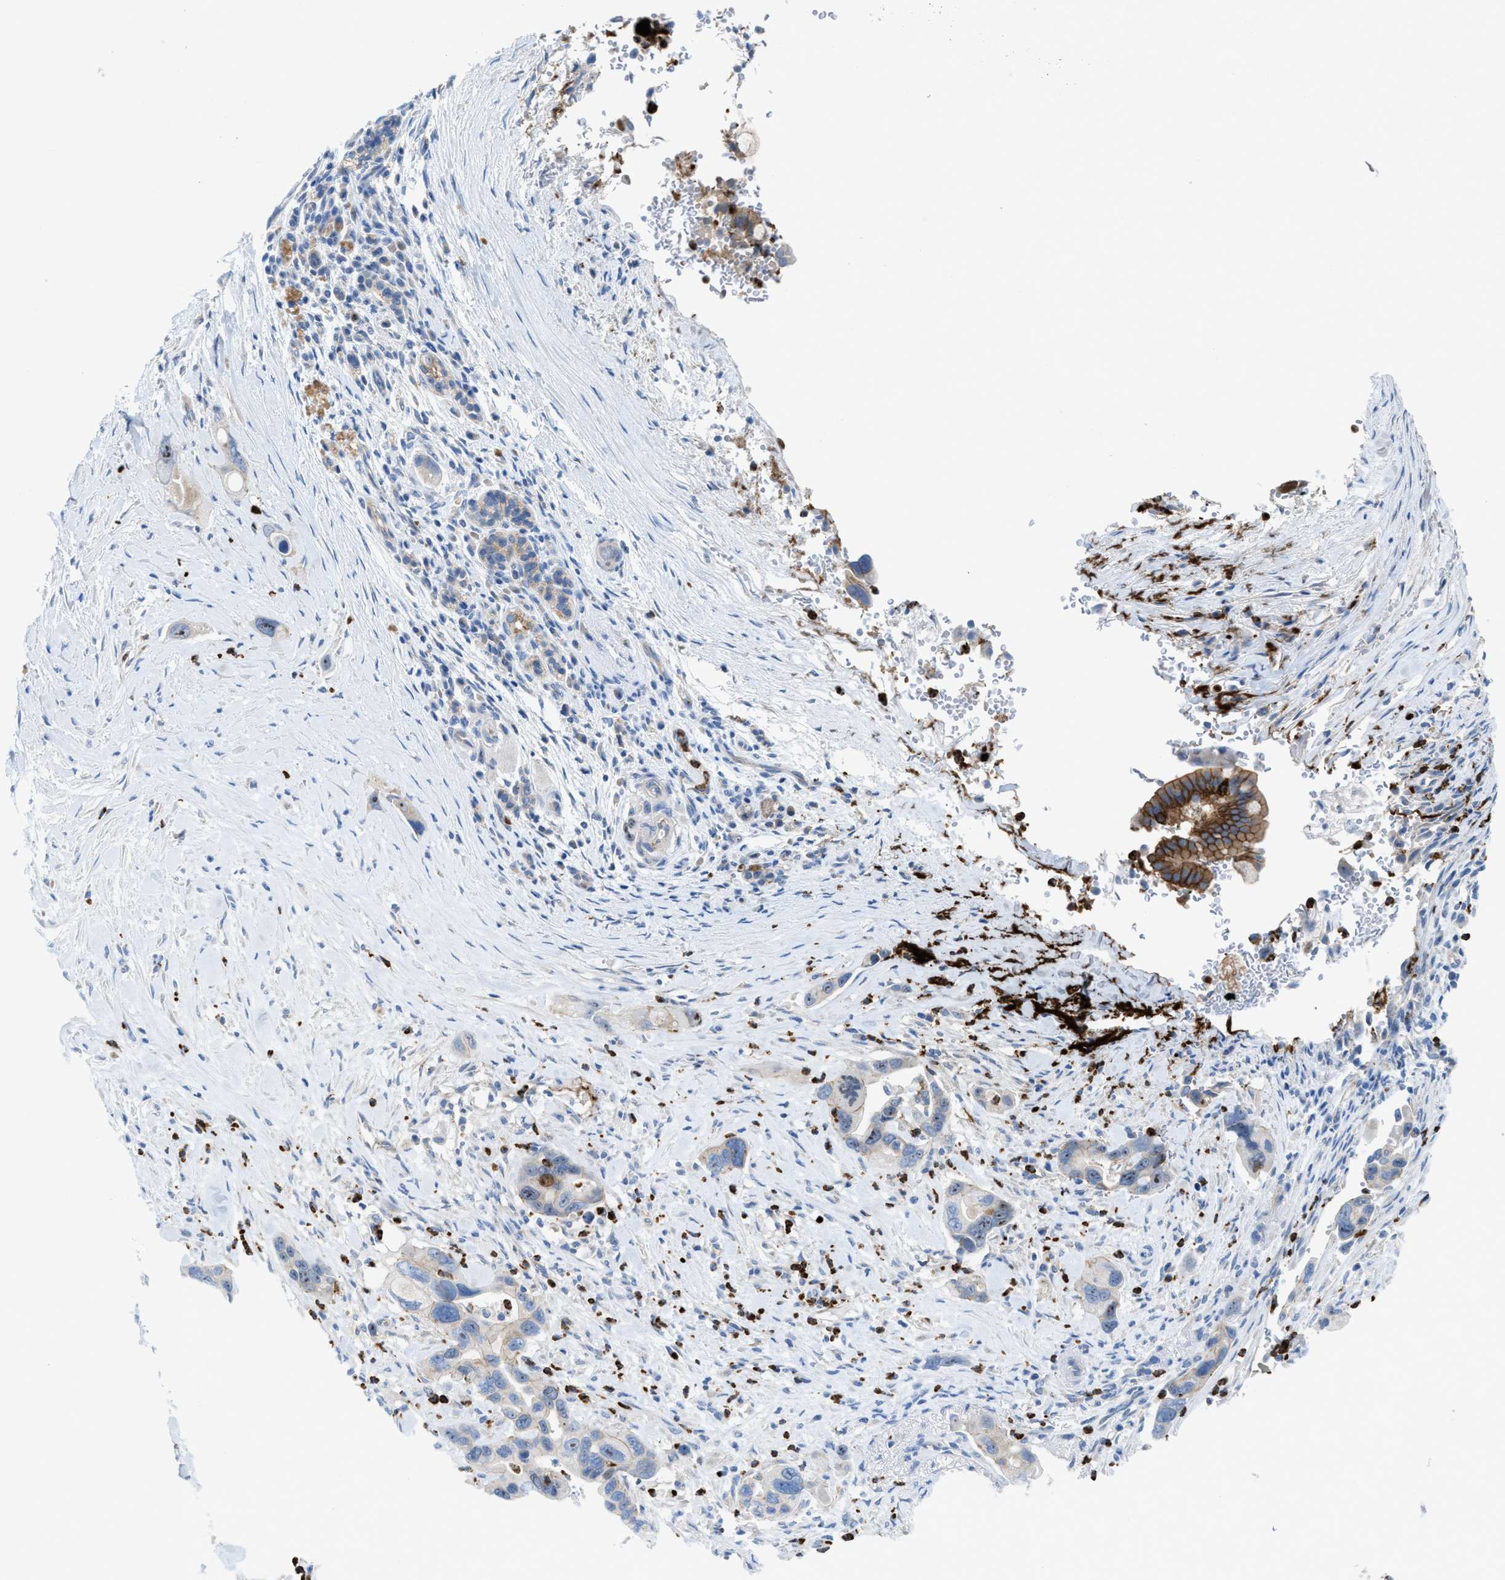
{"staining": {"intensity": "weak", "quantity": "<25%", "location": "nuclear"}, "tissue": "pancreatic cancer", "cell_type": "Tumor cells", "image_type": "cancer", "snomed": [{"axis": "morphology", "description": "Adenocarcinoma, NOS"}, {"axis": "topography", "description": "Pancreas"}], "caption": "The immunohistochemistry (IHC) photomicrograph has no significant staining in tumor cells of adenocarcinoma (pancreatic) tissue.", "gene": "CMTM1", "patient": {"sex": "female", "age": 70}}